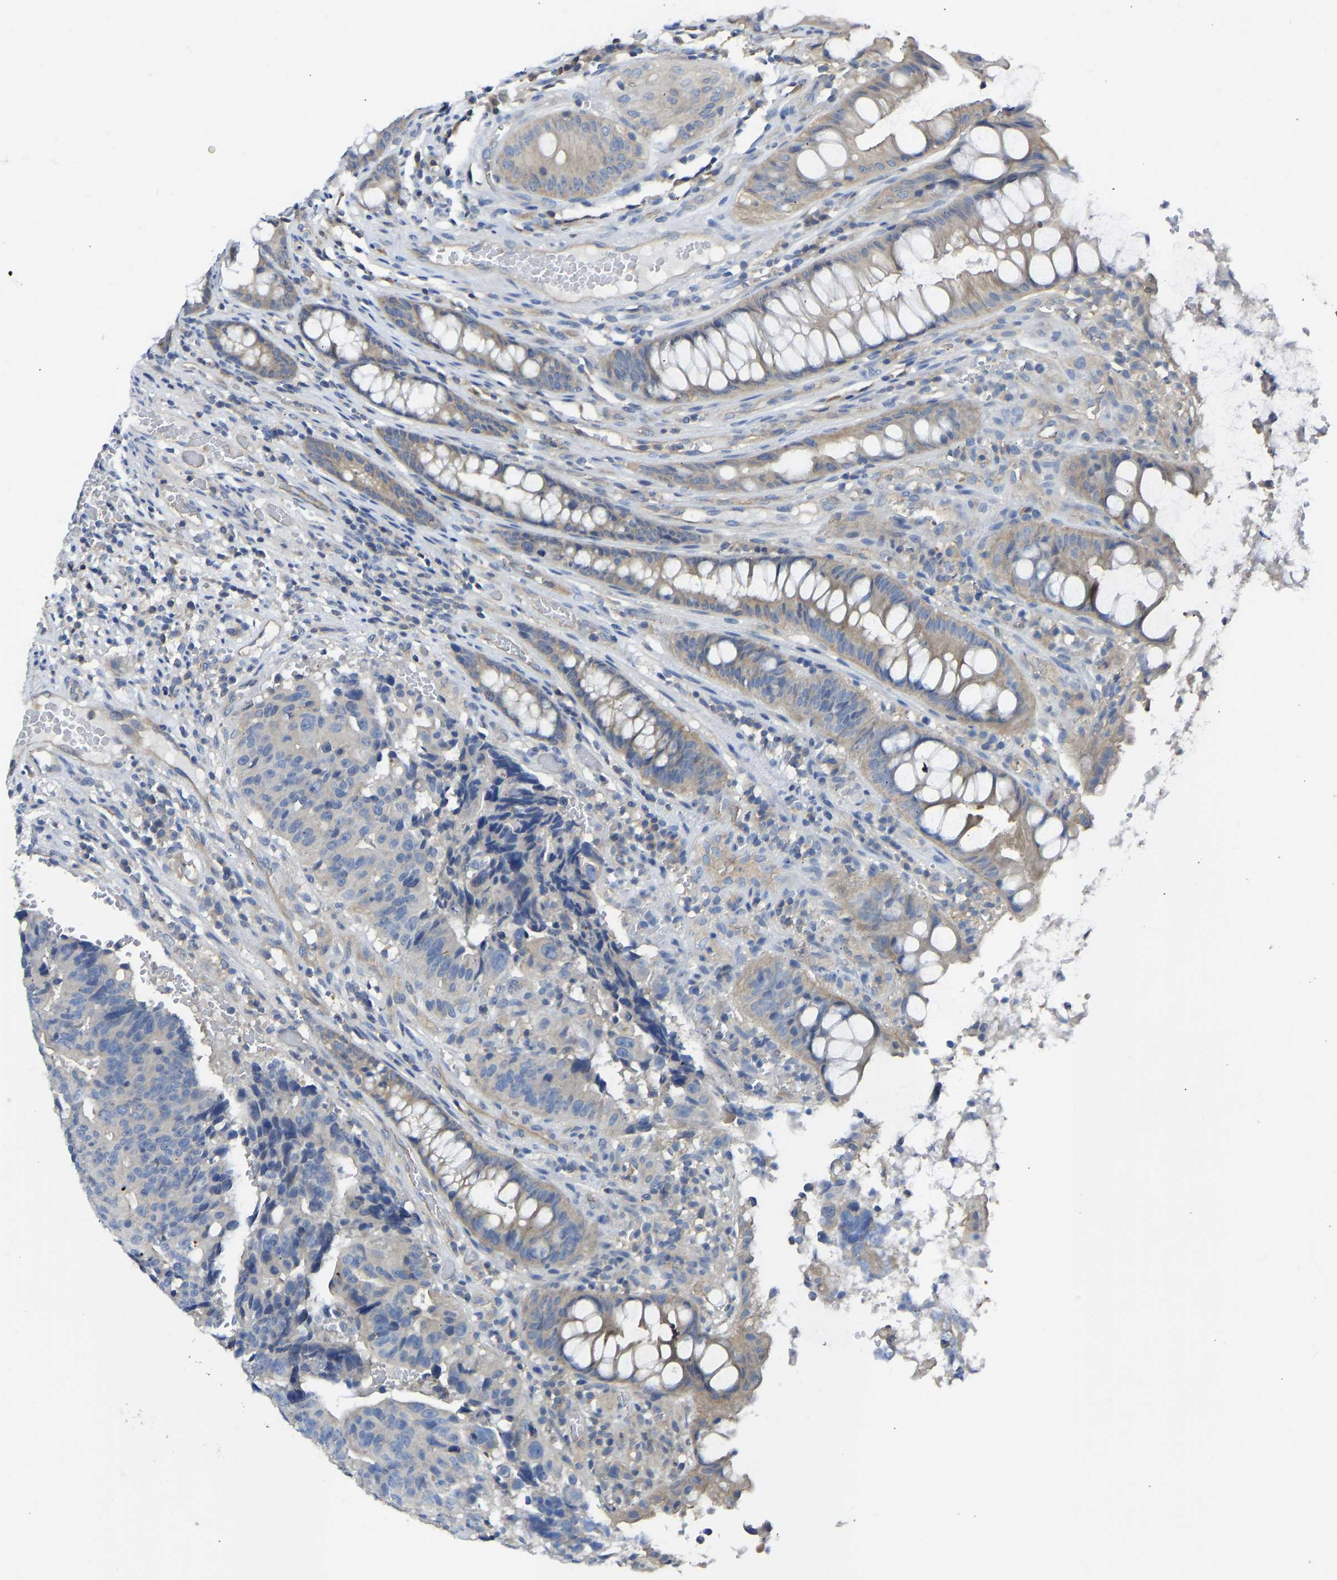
{"staining": {"intensity": "weak", "quantity": ">75%", "location": "cytoplasmic/membranous"}, "tissue": "colorectal cancer", "cell_type": "Tumor cells", "image_type": "cancer", "snomed": [{"axis": "morphology", "description": "Adenocarcinoma, NOS"}, {"axis": "topography", "description": "Colon"}], "caption": "A low amount of weak cytoplasmic/membranous positivity is identified in approximately >75% of tumor cells in colorectal cancer (adenocarcinoma) tissue. Immunohistochemistry stains the protein of interest in brown and the nuclei are stained blue.", "gene": "PPP3CA", "patient": {"sex": "female", "age": 57}}